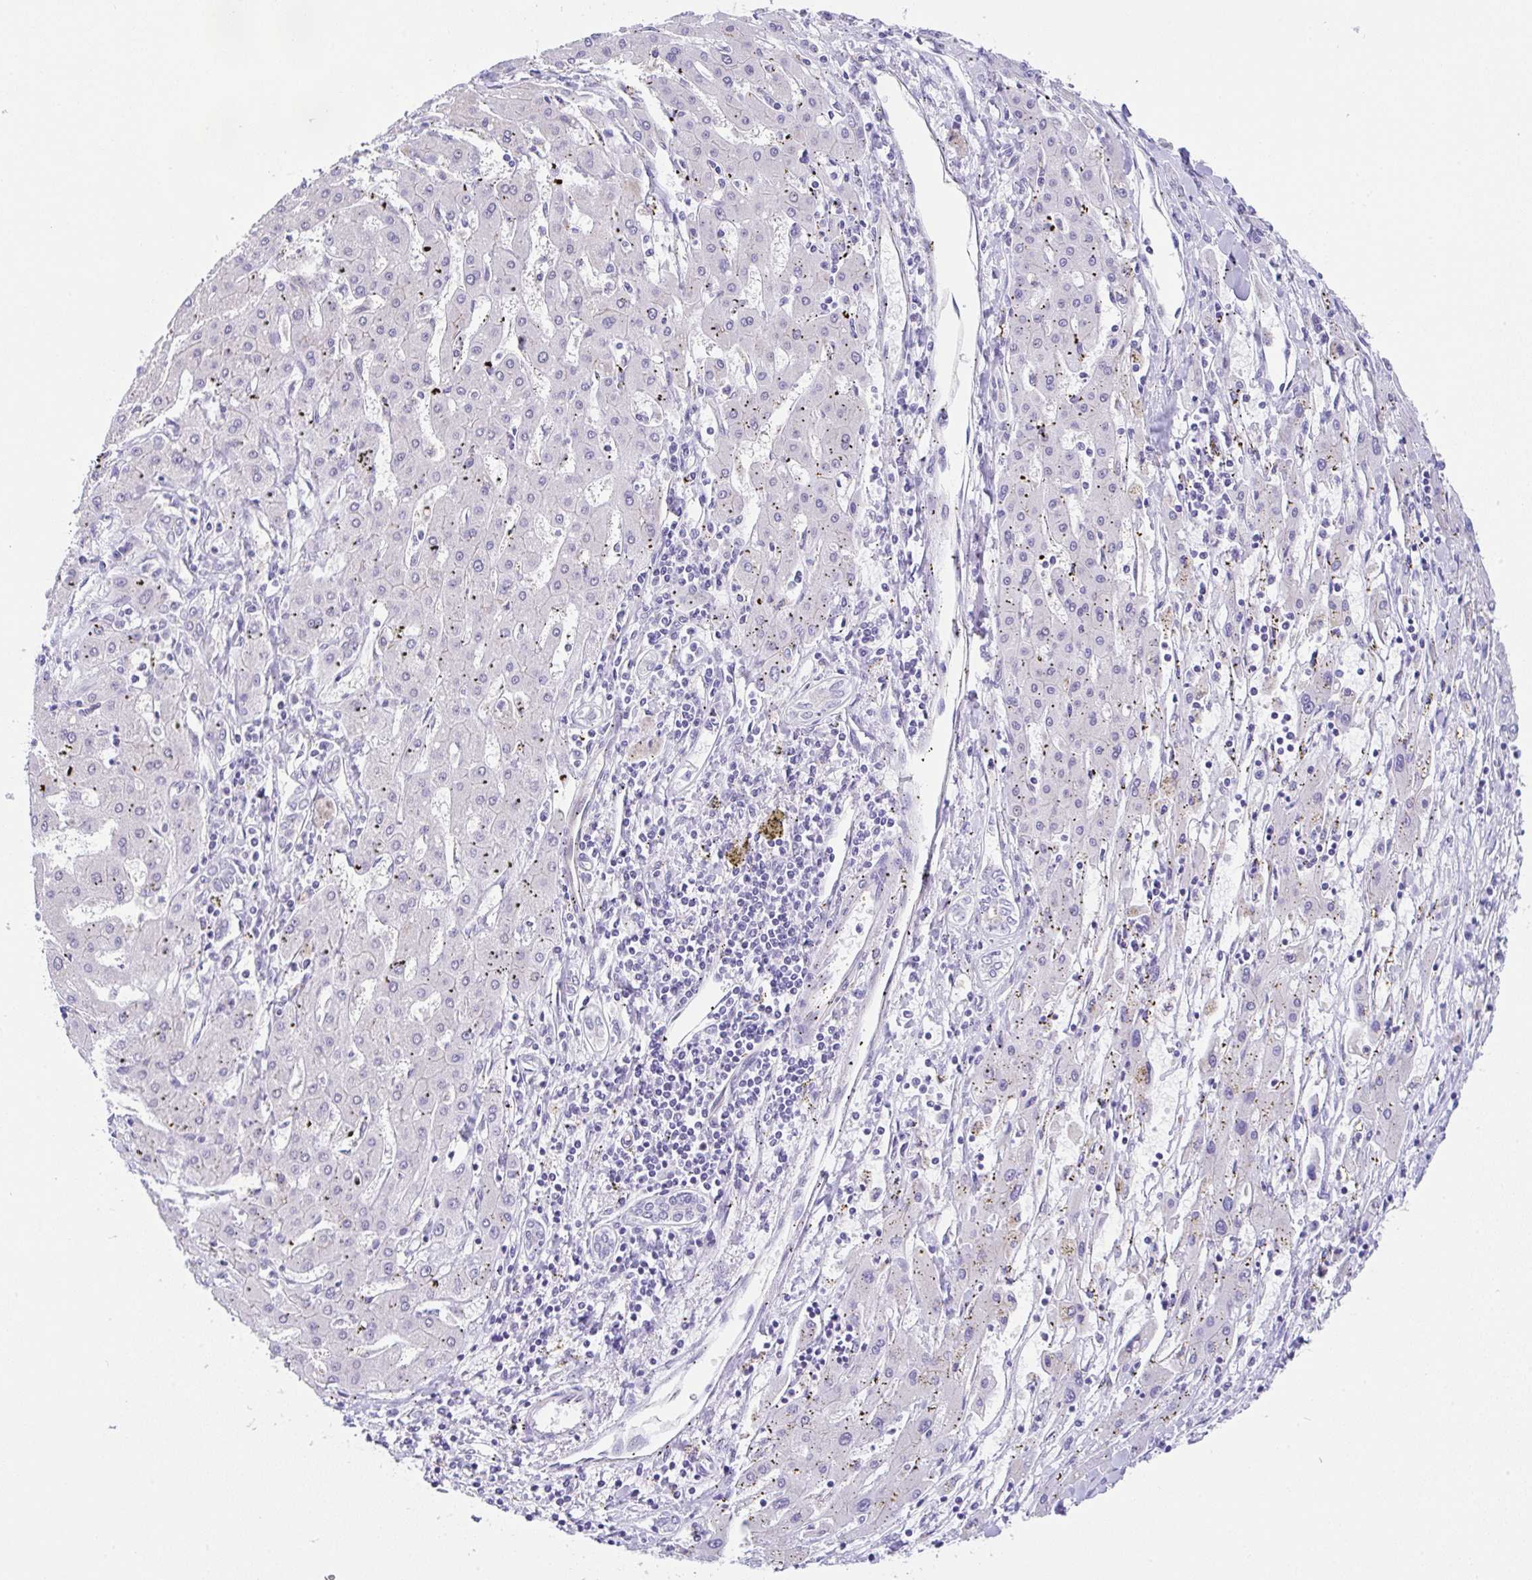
{"staining": {"intensity": "negative", "quantity": "none", "location": "none"}, "tissue": "liver cancer", "cell_type": "Tumor cells", "image_type": "cancer", "snomed": [{"axis": "morphology", "description": "Carcinoma, Hepatocellular, NOS"}, {"axis": "topography", "description": "Liver"}], "caption": "DAB (3,3'-diaminobenzidine) immunohistochemical staining of liver cancer (hepatocellular carcinoma) displays no significant positivity in tumor cells.", "gene": "CGNL1", "patient": {"sex": "male", "age": 72}}